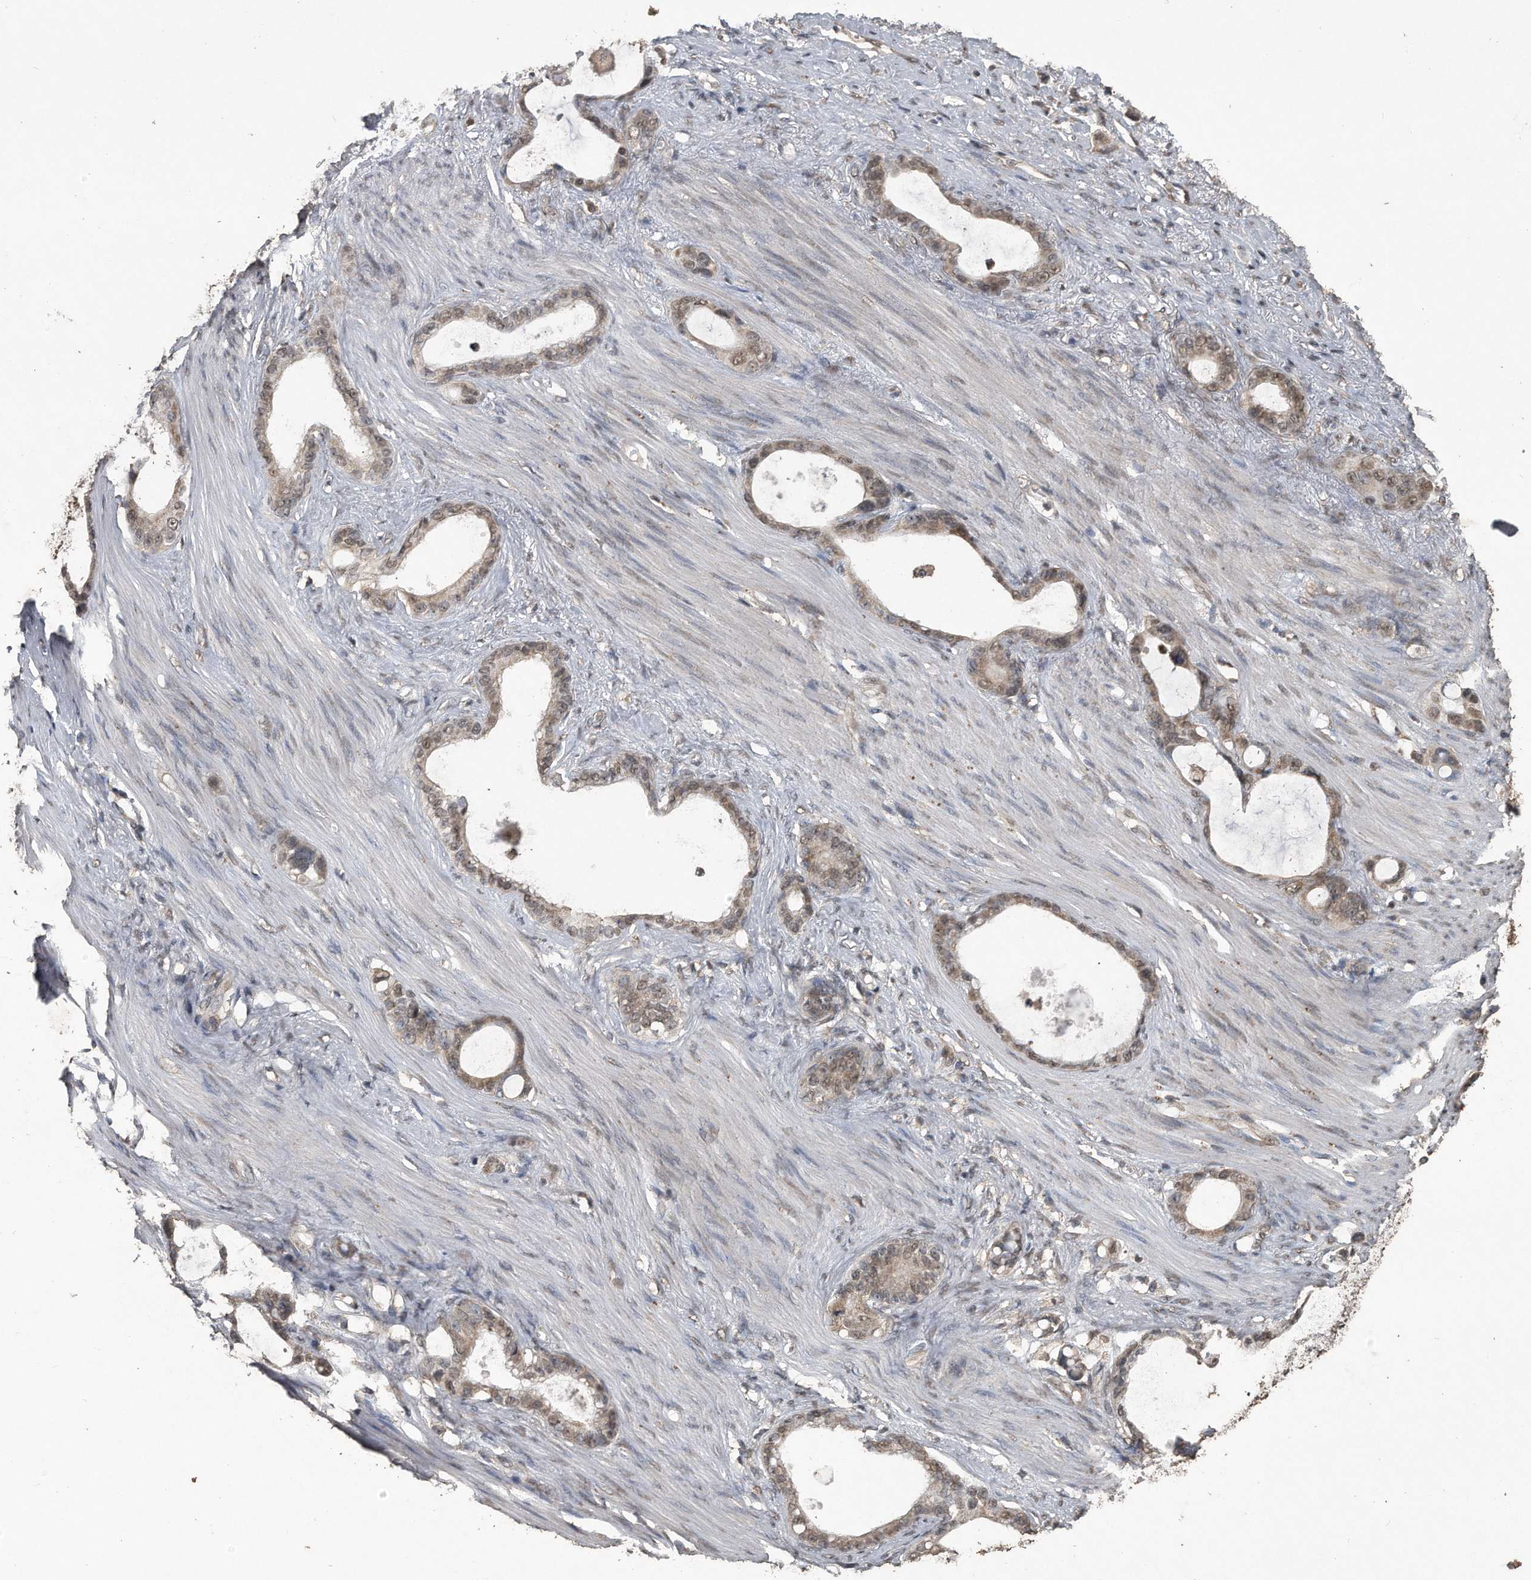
{"staining": {"intensity": "weak", "quantity": ">75%", "location": "cytoplasmic/membranous,nuclear"}, "tissue": "stomach cancer", "cell_type": "Tumor cells", "image_type": "cancer", "snomed": [{"axis": "morphology", "description": "Adenocarcinoma, NOS"}, {"axis": "topography", "description": "Stomach"}], "caption": "IHC image of human stomach cancer stained for a protein (brown), which demonstrates low levels of weak cytoplasmic/membranous and nuclear positivity in approximately >75% of tumor cells.", "gene": "CRYZL1", "patient": {"sex": "female", "age": 75}}